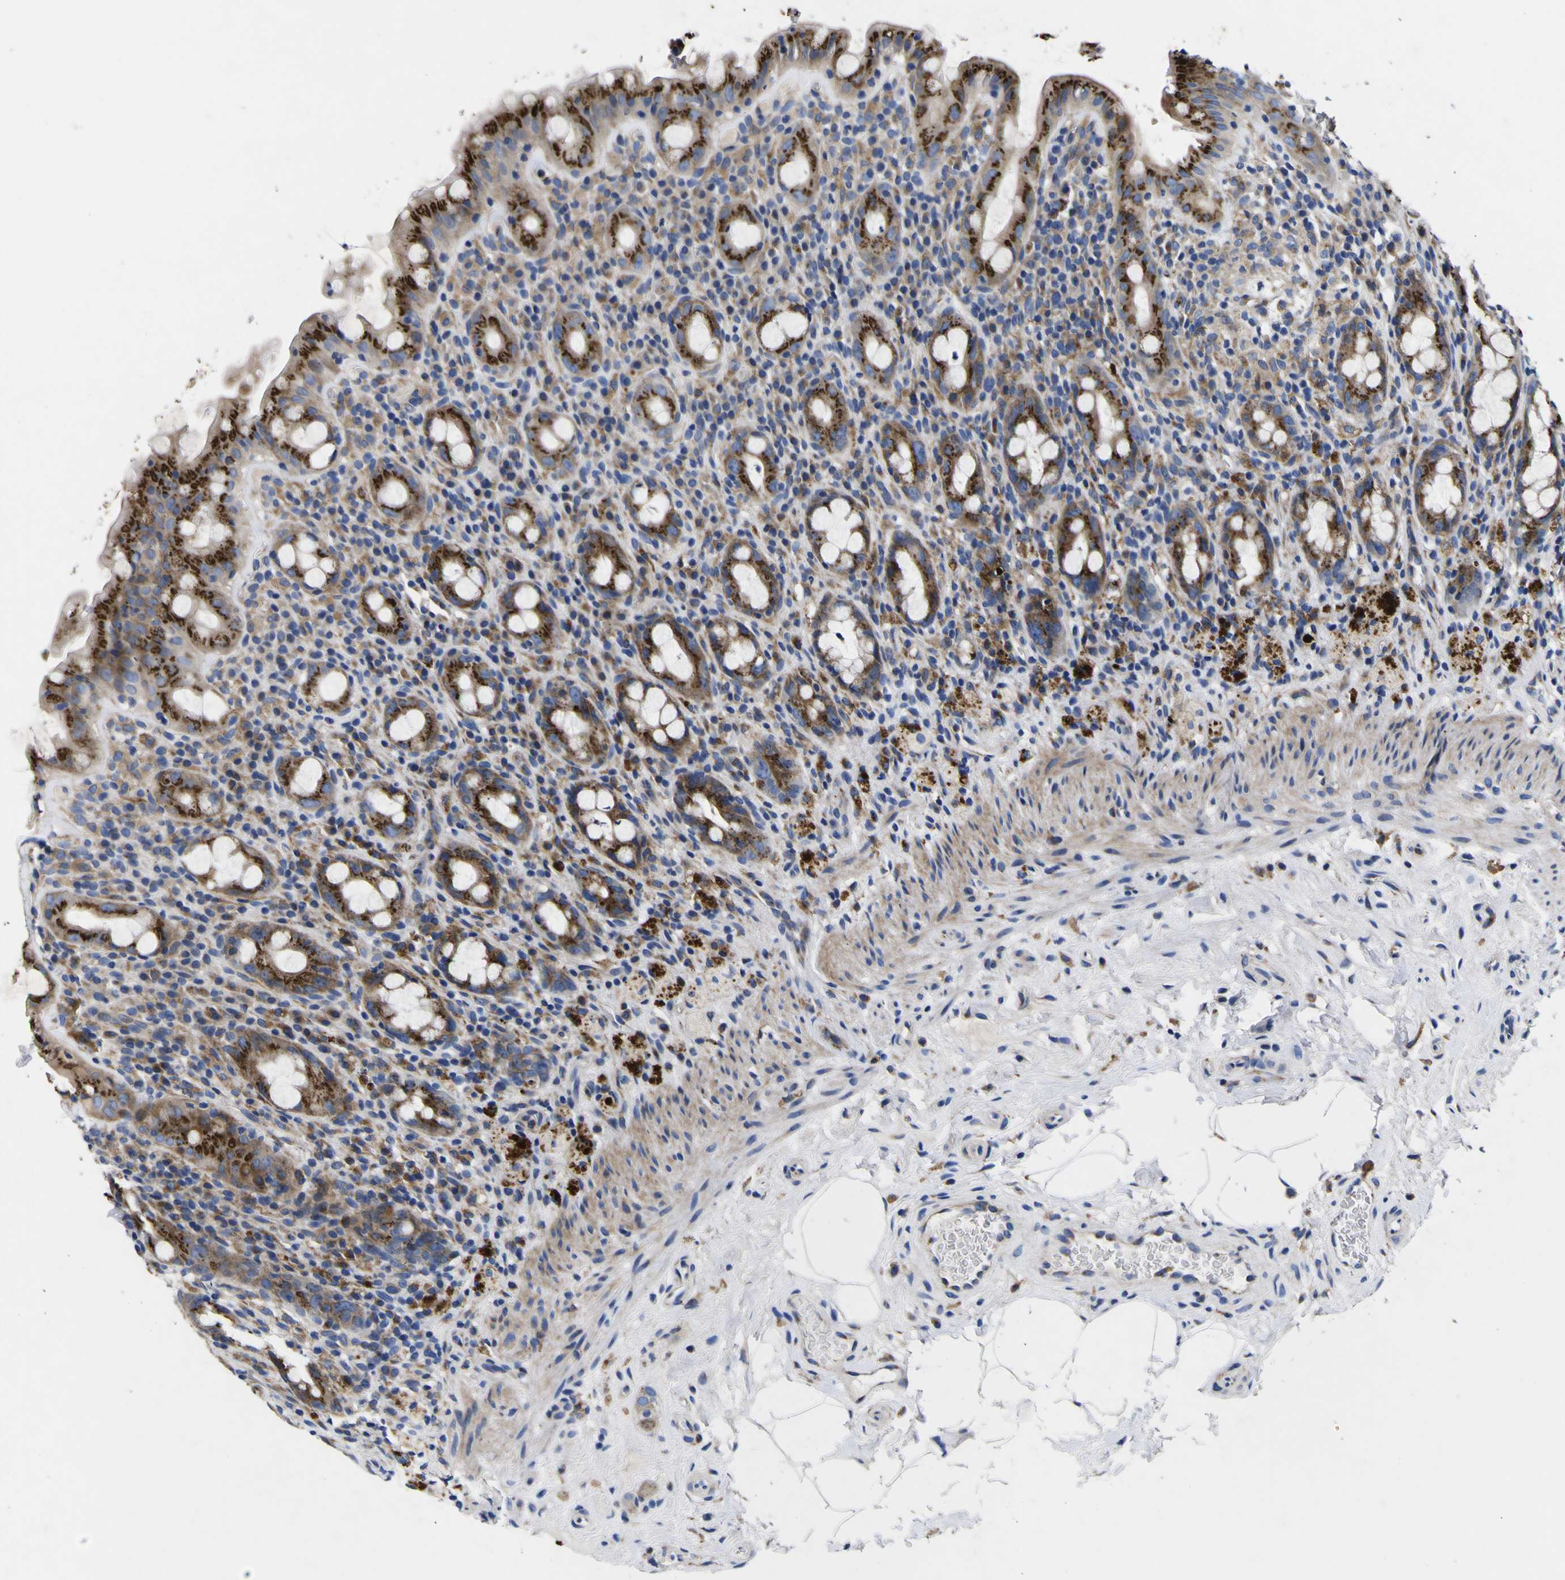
{"staining": {"intensity": "strong", "quantity": ">75%", "location": "cytoplasmic/membranous"}, "tissue": "rectum", "cell_type": "Glandular cells", "image_type": "normal", "snomed": [{"axis": "morphology", "description": "Normal tissue, NOS"}, {"axis": "topography", "description": "Rectum"}], "caption": "Immunohistochemical staining of benign human rectum shows strong cytoplasmic/membranous protein expression in about >75% of glandular cells.", "gene": "COA1", "patient": {"sex": "male", "age": 44}}